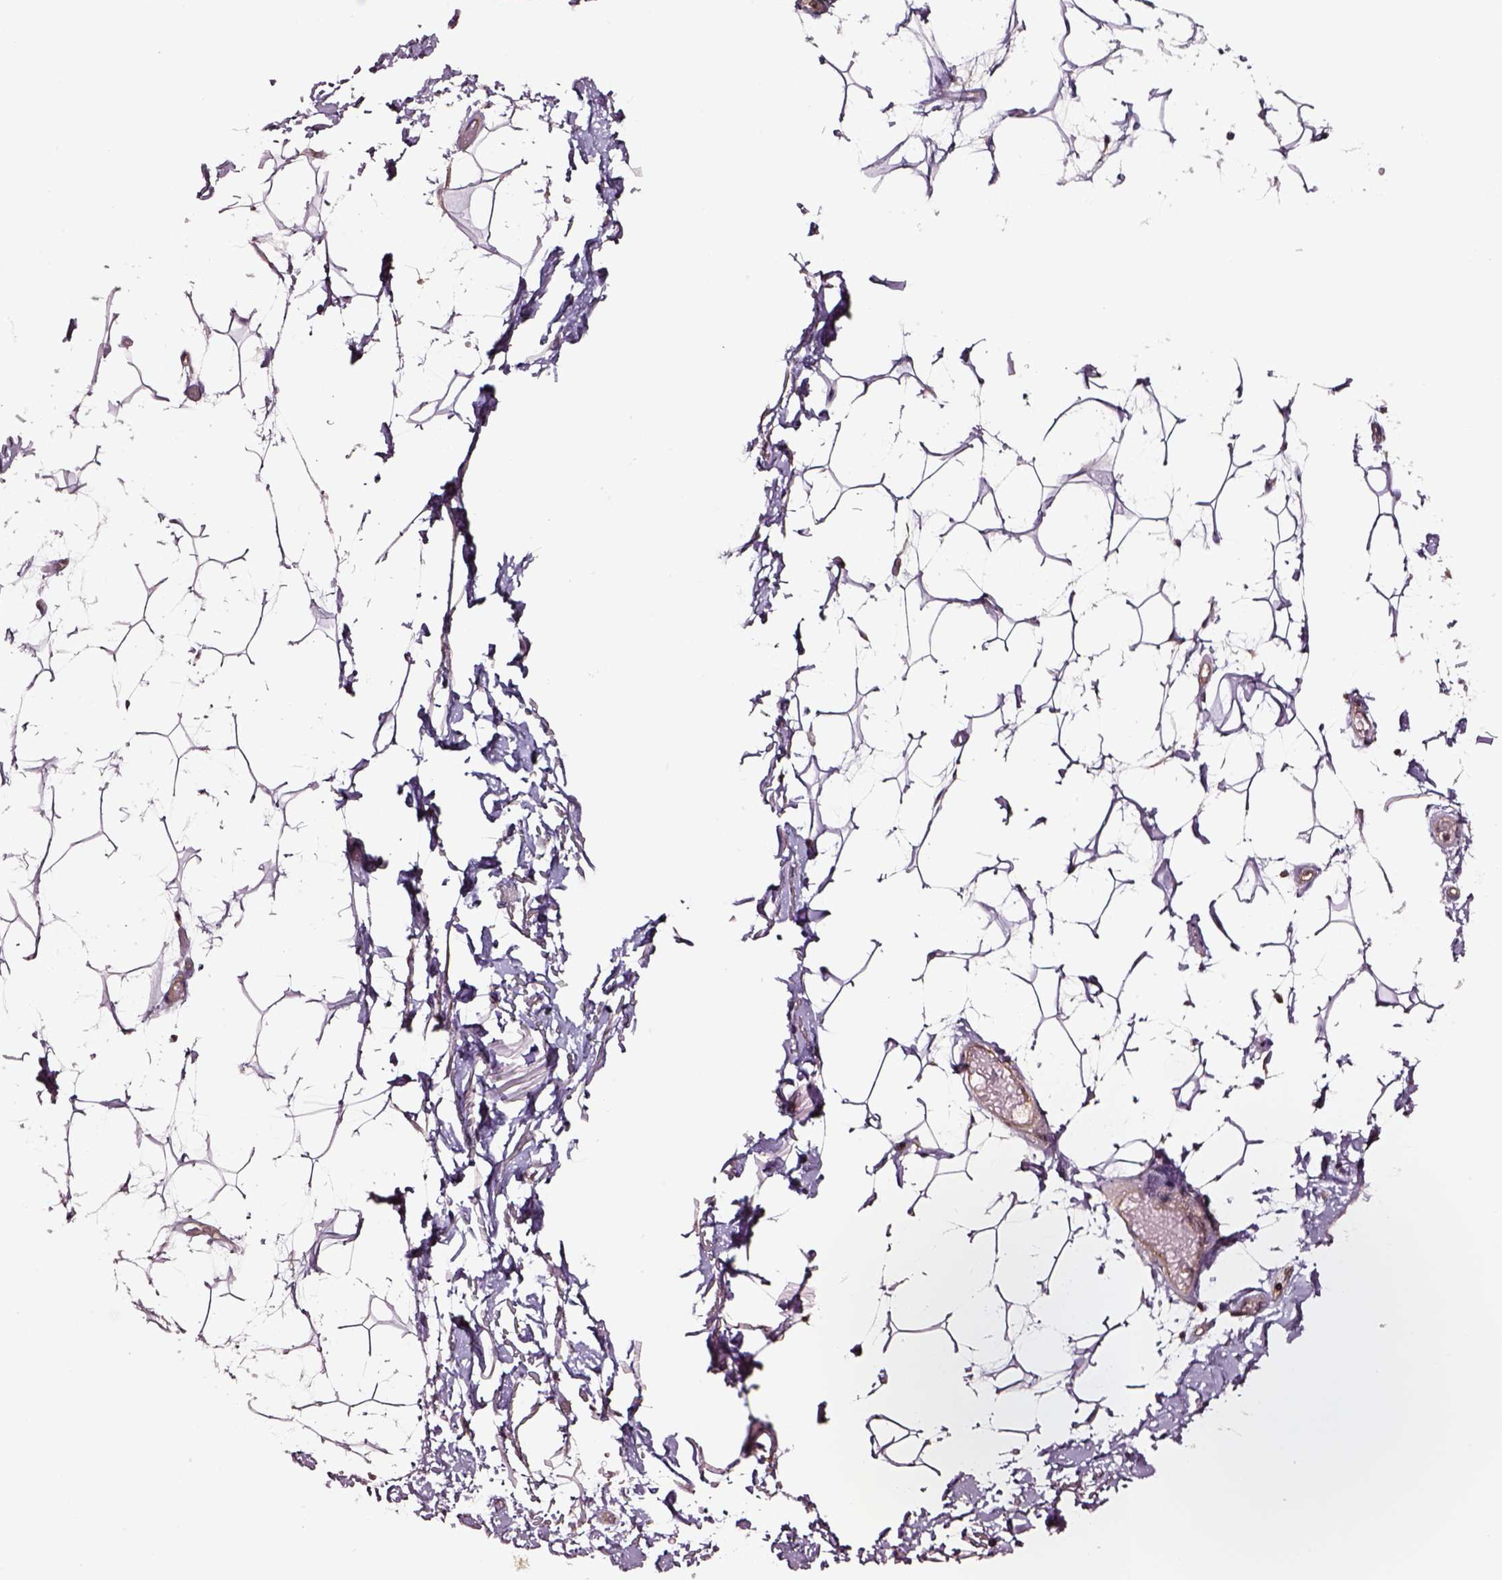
{"staining": {"intensity": "weak", "quantity": ">75%", "location": "cytoplasmic/membranous"}, "tissue": "adipose tissue", "cell_type": "Adipocytes", "image_type": "normal", "snomed": [{"axis": "morphology", "description": "Normal tissue, NOS"}, {"axis": "topography", "description": "Anal"}, {"axis": "topography", "description": "Peripheral nerve tissue"}], "caption": "A histopathology image of adipose tissue stained for a protein displays weak cytoplasmic/membranous brown staining in adipocytes. The staining was performed using DAB (3,3'-diaminobenzidine), with brown indicating positive protein expression. Nuclei are stained blue with hematoxylin.", "gene": "RASSF5", "patient": {"sex": "male", "age": 78}}